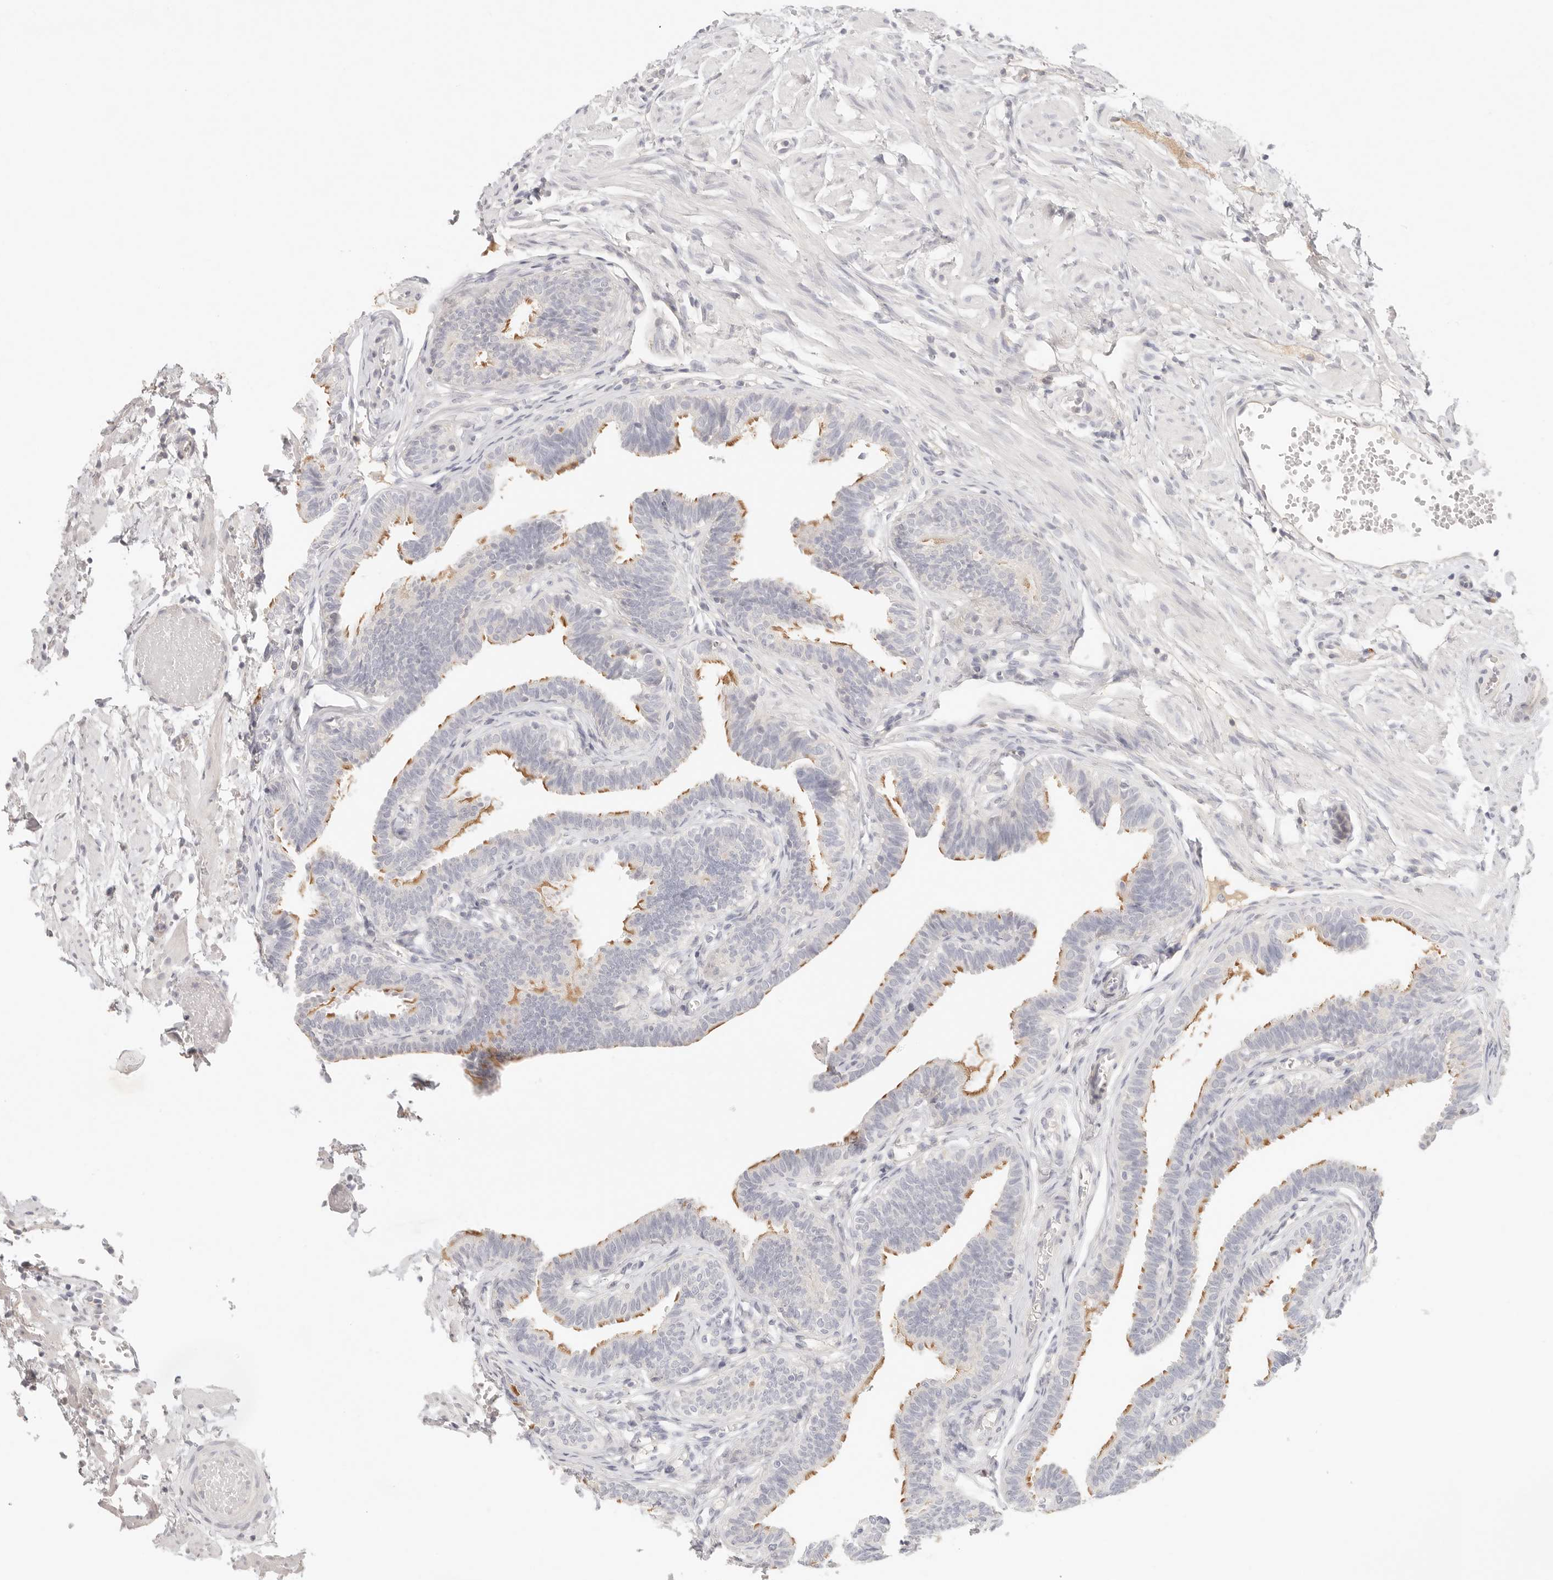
{"staining": {"intensity": "moderate", "quantity": "<25%", "location": "cytoplasmic/membranous"}, "tissue": "fallopian tube", "cell_type": "Glandular cells", "image_type": "normal", "snomed": [{"axis": "morphology", "description": "Normal tissue, NOS"}, {"axis": "topography", "description": "Fallopian tube"}, {"axis": "topography", "description": "Ovary"}], "caption": "Glandular cells reveal low levels of moderate cytoplasmic/membranous expression in approximately <25% of cells in unremarkable human fallopian tube. Immunohistochemistry stains the protein of interest in brown and the nuclei are stained blue.", "gene": "SPHK1", "patient": {"sex": "female", "age": 23}}